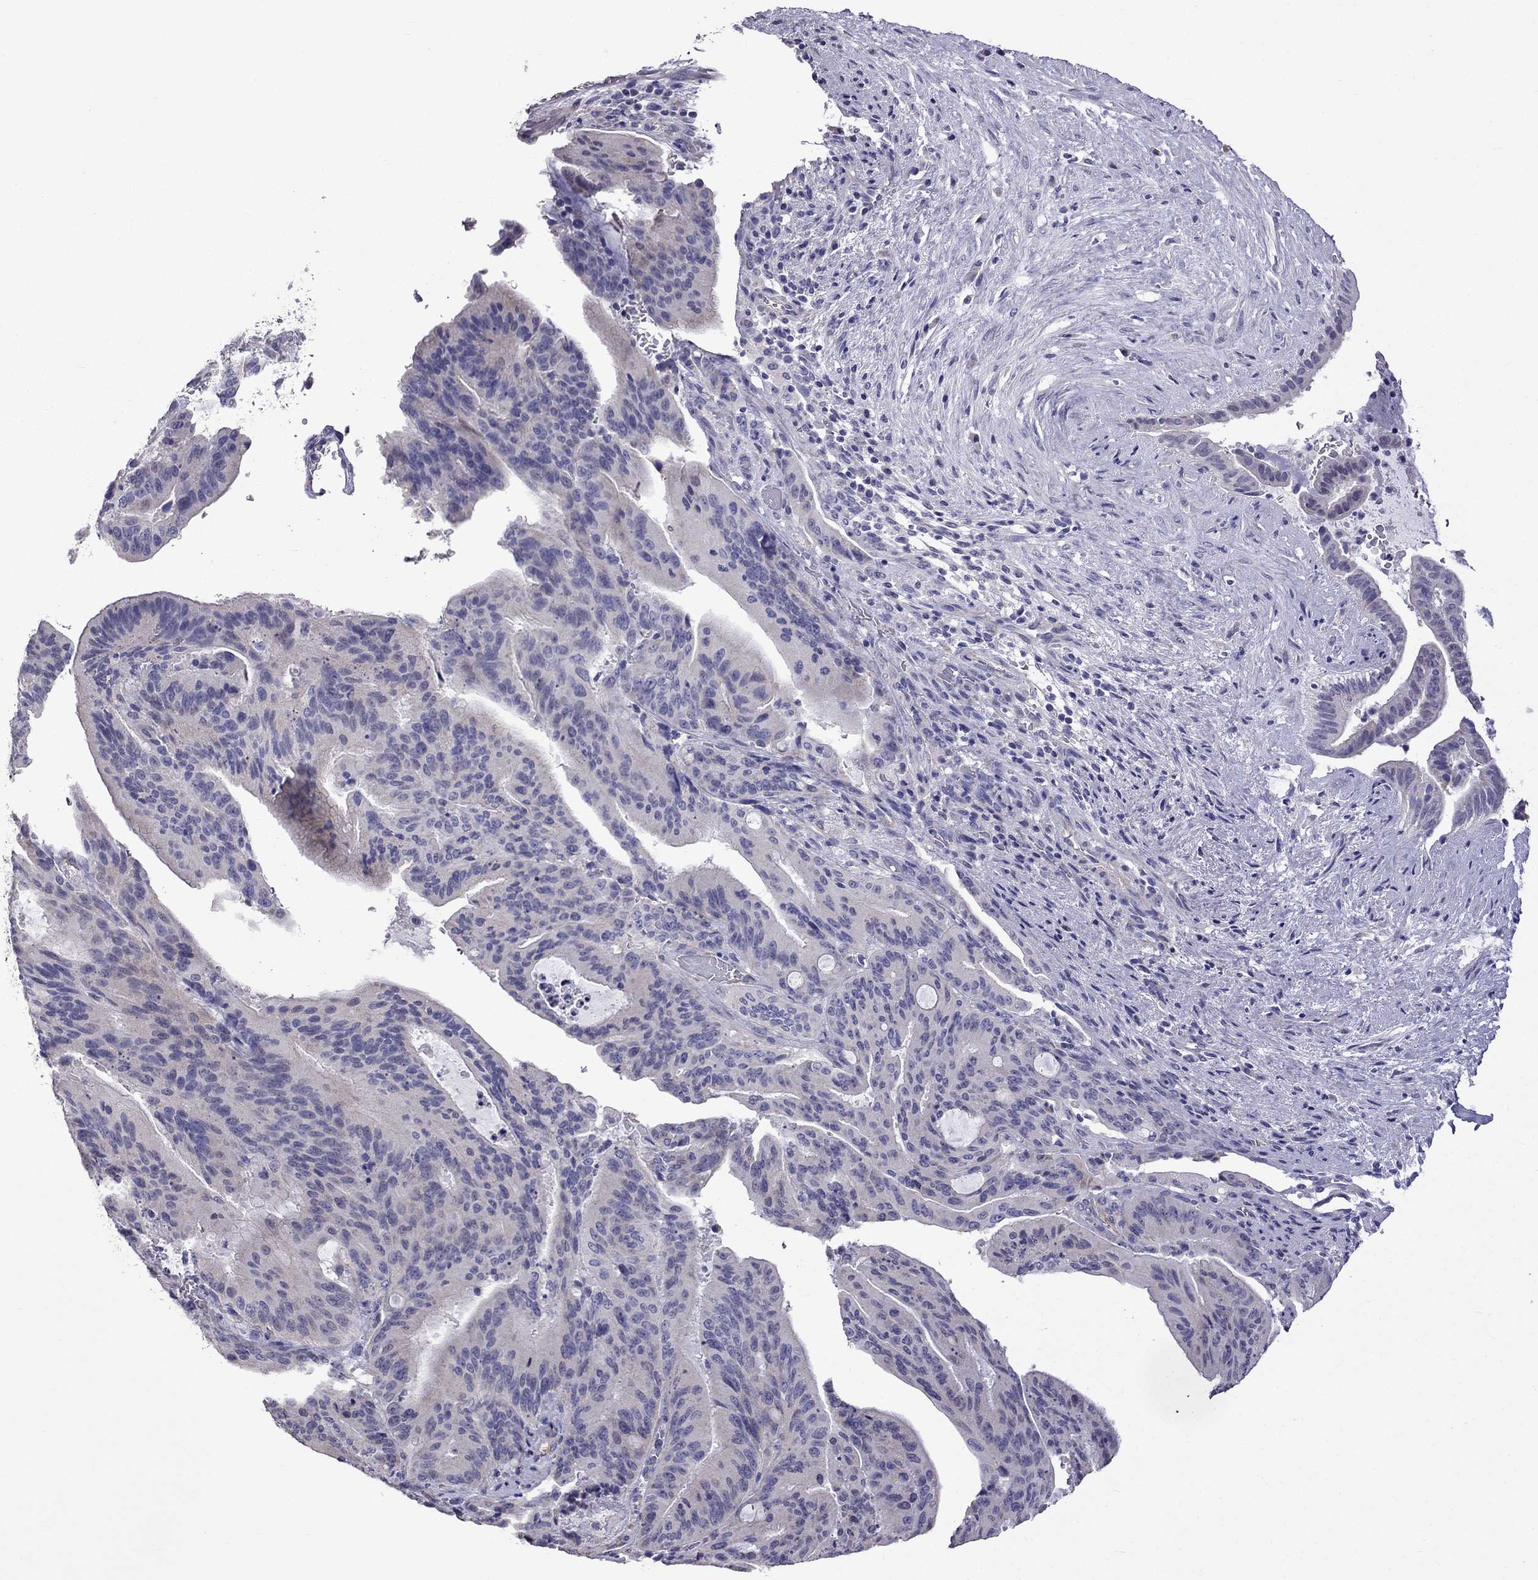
{"staining": {"intensity": "negative", "quantity": "none", "location": "none"}, "tissue": "liver cancer", "cell_type": "Tumor cells", "image_type": "cancer", "snomed": [{"axis": "morphology", "description": "Cholangiocarcinoma"}, {"axis": "topography", "description": "Liver"}], "caption": "Image shows no protein expression in tumor cells of liver cancer tissue. Brightfield microscopy of IHC stained with DAB (3,3'-diaminobenzidine) (brown) and hematoxylin (blue), captured at high magnification.", "gene": "AK5", "patient": {"sex": "female", "age": 73}}